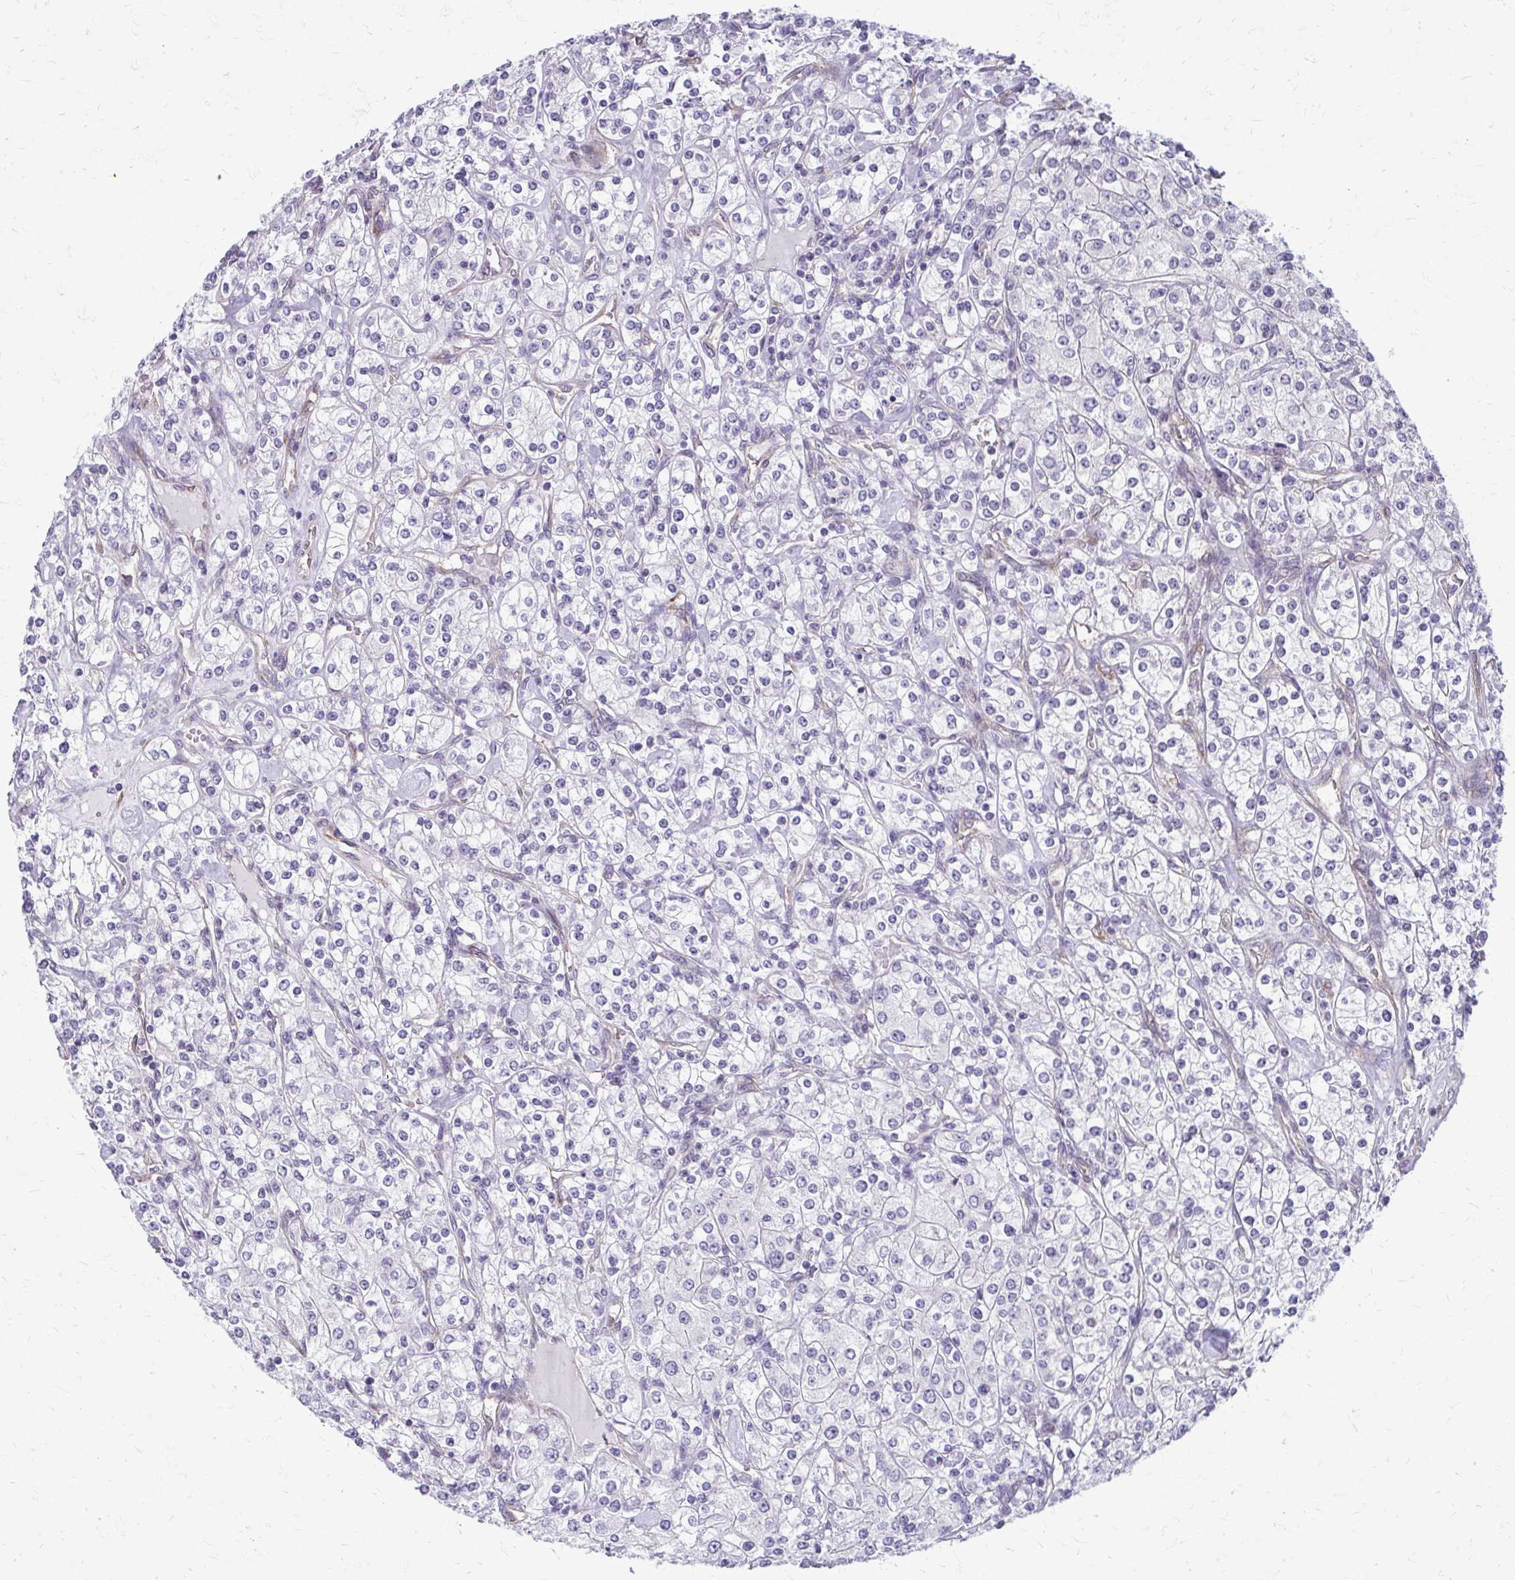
{"staining": {"intensity": "negative", "quantity": "none", "location": "none"}, "tissue": "renal cancer", "cell_type": "Tumor cells", "image_type": "cancer", "snomed": [{"axis": "morphology", "description": "Adenocarcinoma, NOS"}, {"axis": "topography", "description": "Kidney"}], "caption": "The image exhibits no significant staining in tumor cells of renal cancer. (Brightfield microscopy of DAB (3,3'-diaminobenzidine) IHC at high magnification).", "gene": "DEPP1", "patient": {"sex": "male", "age": 77}}